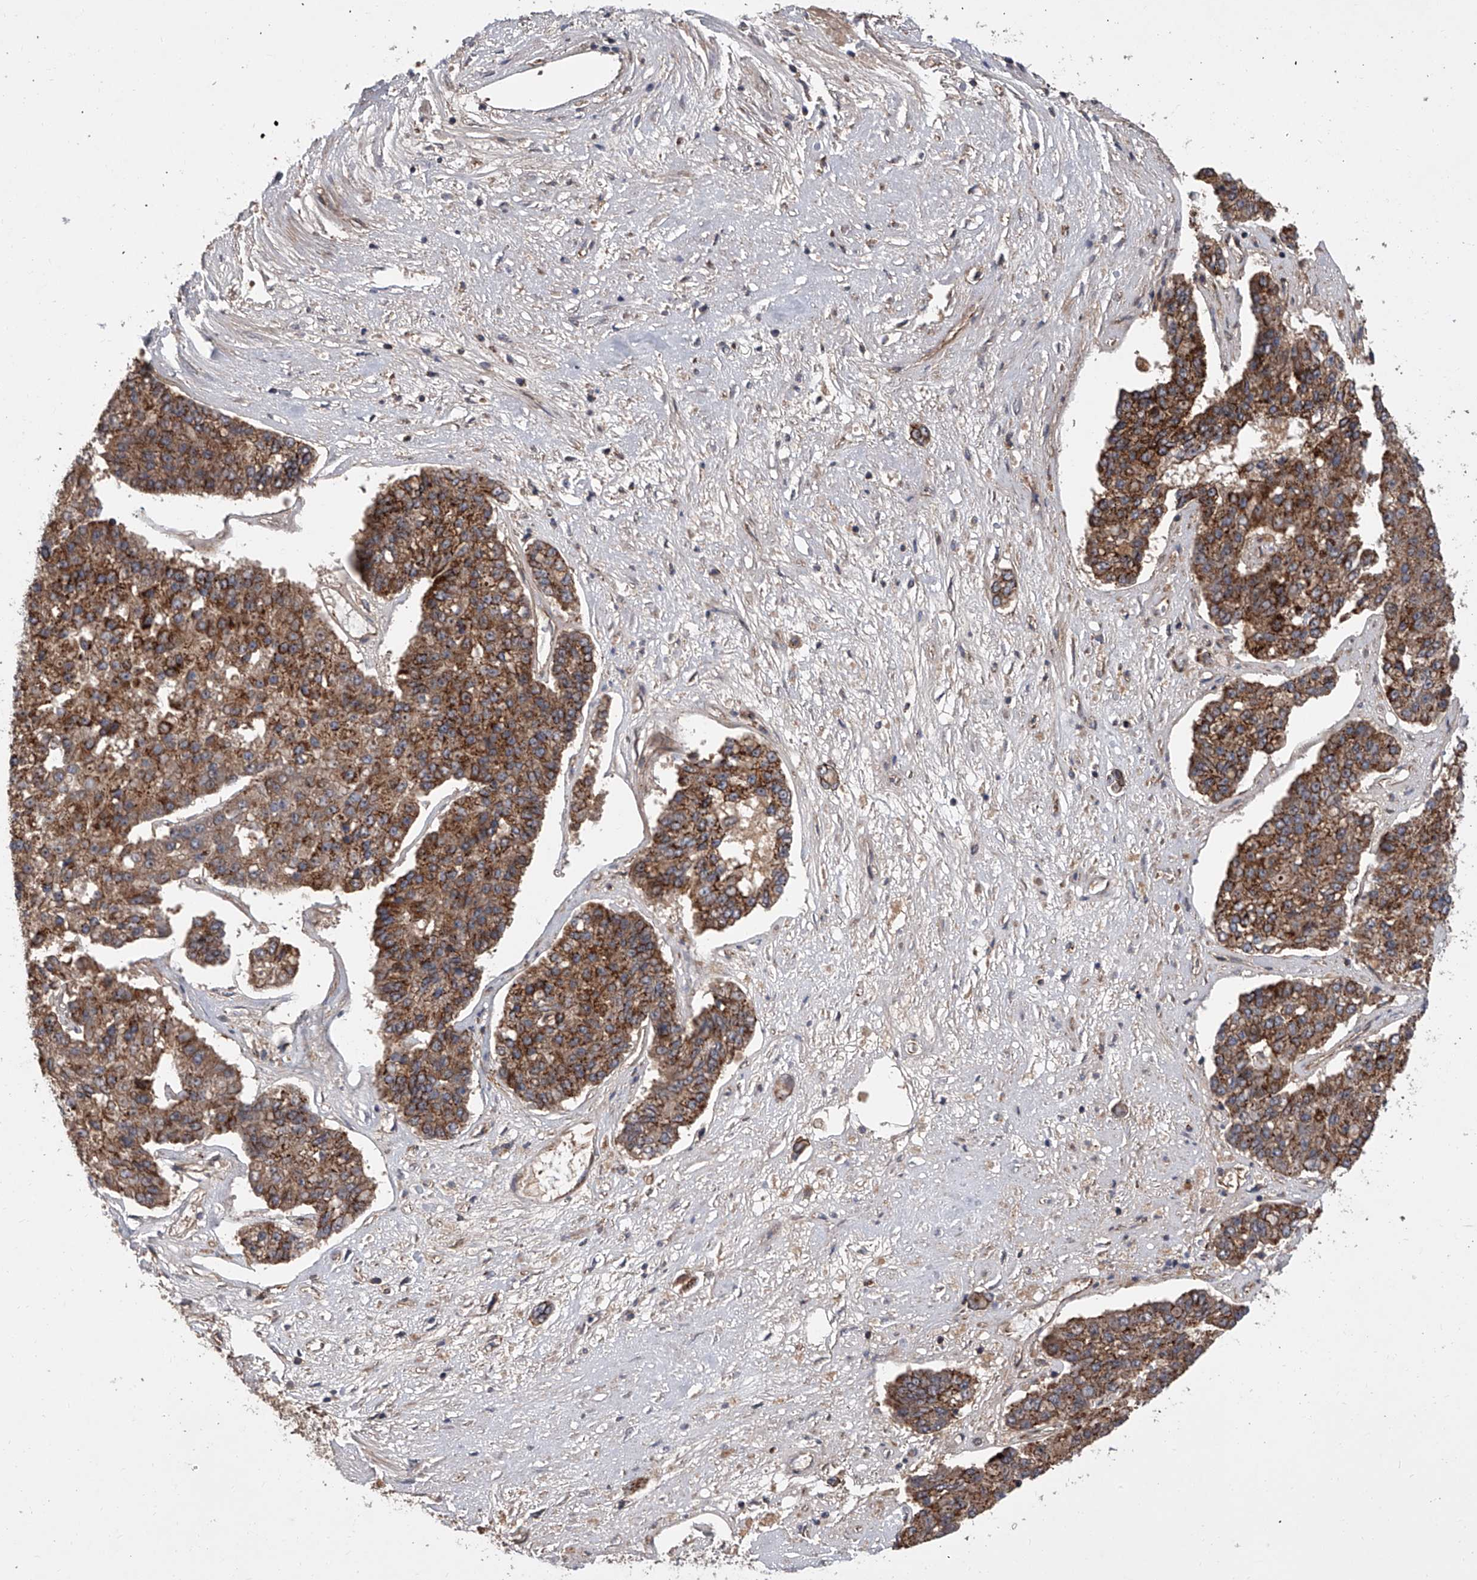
{"staining": {"intensity": "moderate", "quantity": ">75%", "location": "cytoplasmic/membranous"}, "tissue": "pancreatic cancer", "cell_type": "Tumor cells", "image_type": "cancer", "snomed": [{"axis": "morphology", "description": "Adenocarcinoma, NOS"}, {"axis": "topography", "description": "Pancreas"}], "caption": "Protein expression analysis of human adenocarcinoma (pancreatic) reveals moderate cytoplasmic/membranous expression in about >75% of tumor cells. (DAB (3,3'-diaminobenzidine) IHC with brightfield microscopy, high magnification).", "gene": "USP47", "patient": {"sex": "male", "age": 50}}